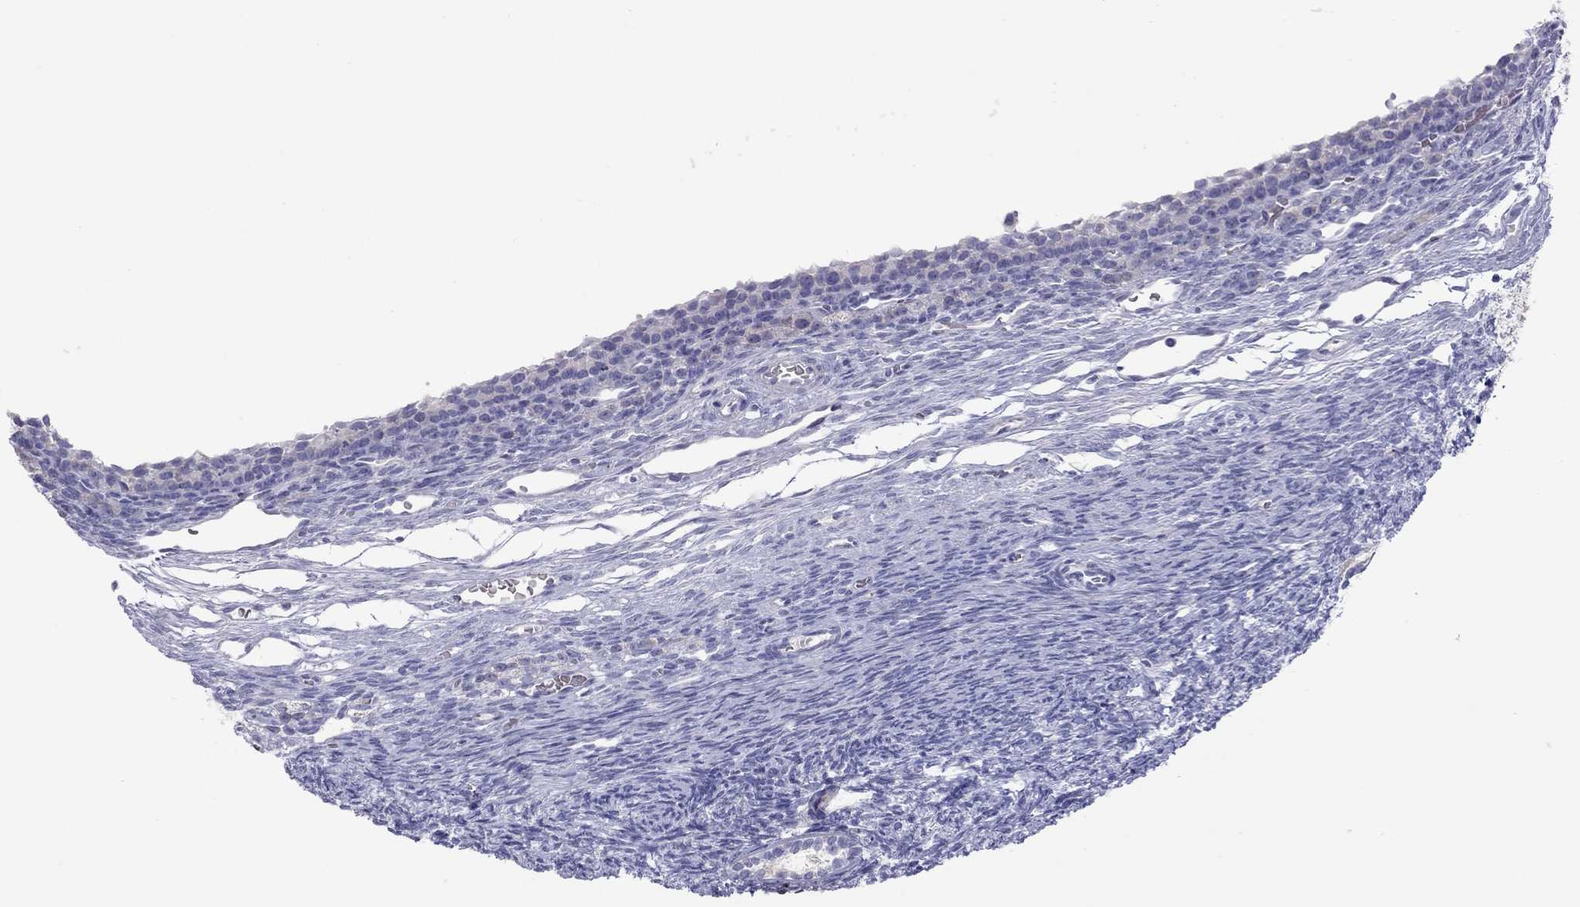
{"staining": {"intensity": "negative", "quantity": "none", "location": "none"}, "tissue": "ovary", "cell_type": "Follicle cells", "image_type": "normal", "snomed": [{"axis": "morphology", "description": "Normal tissue, NOS"}, {"axis": "topography", "description": "Ovary"}], "caption": "Protein analysis of benign ovary displays no significant positivity in follicle cells.", "gene": "MUC16", "patient": {"sex": "female", "age": 27}}